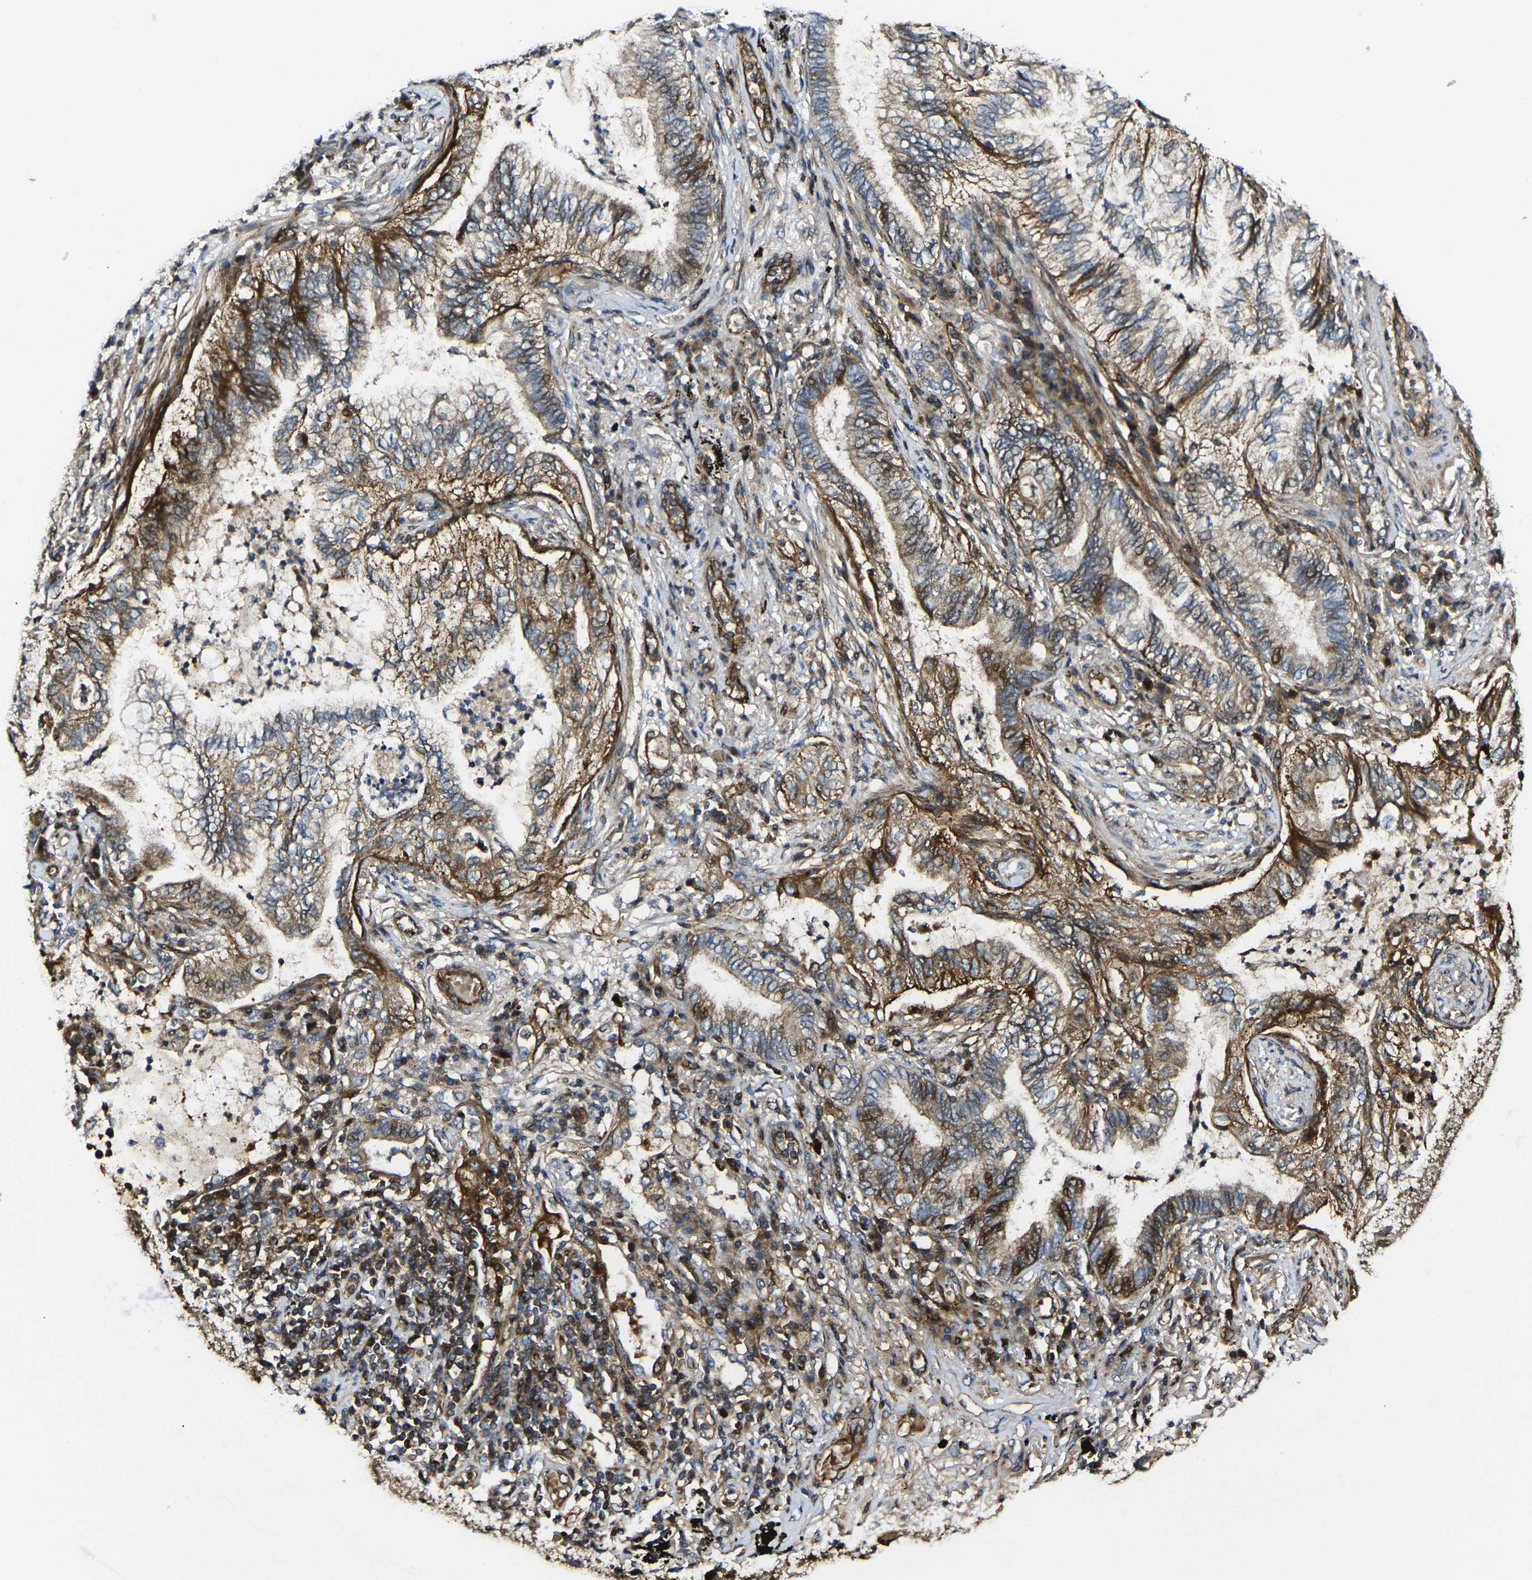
{"staining": {"intensity": "moderate", "quantity": ">75%", "location": "cytoplasmic/membranous"}, "tissue": "lung cancer", "cell_type": "Tumor cells", "image_type": "cancer", "snomed": [{"axis": "morphology", "description": "Normal tissue, NOS"}, {"axis": "morphology", "description": "Adenocarcinoma, NOS"}, {"axis": "topography", "description": "Bronchus"}, {"axis": "topography", "description": "Lung"}], "caption": "Immunohistochemistry staining of lung cancer (adenocarcinoma), which demonstrates medium levels of moderate cytoplasmic/membranous expression in about >75% of tumor cells indicating moderate cytoplasmic/membranous protein expression. The staining was performed using DAB (brown) for protein detection and nuclei were counterstained in hematoxylin (blue).", "gene": "ECE1", "patient": {"sex": "female", "age": 70}}